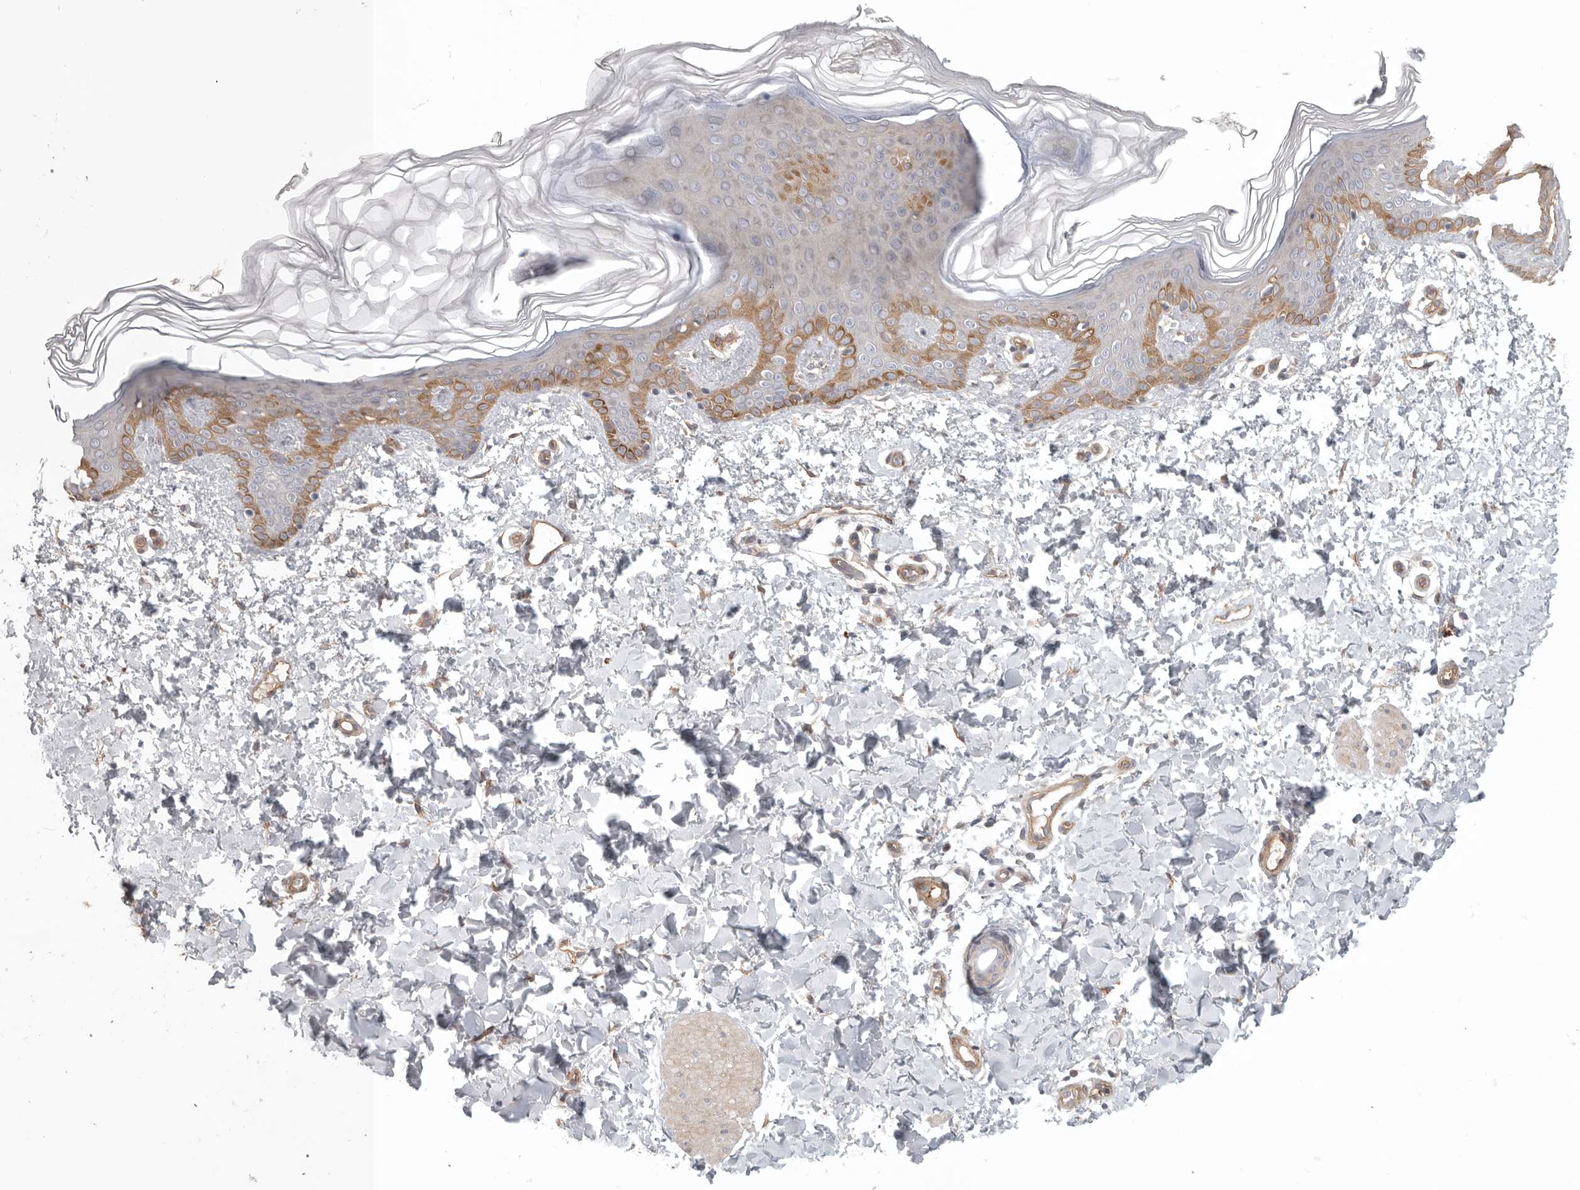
{"staining": {"intensity": "weak", "quantity": ">75%", "location": "cytoplasmic/membranous"}, "tissue": "skin", "cell_type": "Fibroblasts", "image_type": "normal", "snomed": [{"axis": "morphology", "description": "Normal tissue, NOS"}, {"axis": "morphology", "description": "Neoplasm, benign, NOS"}, {"axis": "topography", "description": "Skin"}, {"axis": "topography", "description": "Soft tissue"}], "caption": "Protein expression analysis of benign skin displays weak cytoplasmic/membranous staining in approximately >75% of fibroblasts. Ihc stains the protein in brown and the nuclei are stained blue.", "gene": "LONRF1", "patient": {"sex": "male", "age": 26}}